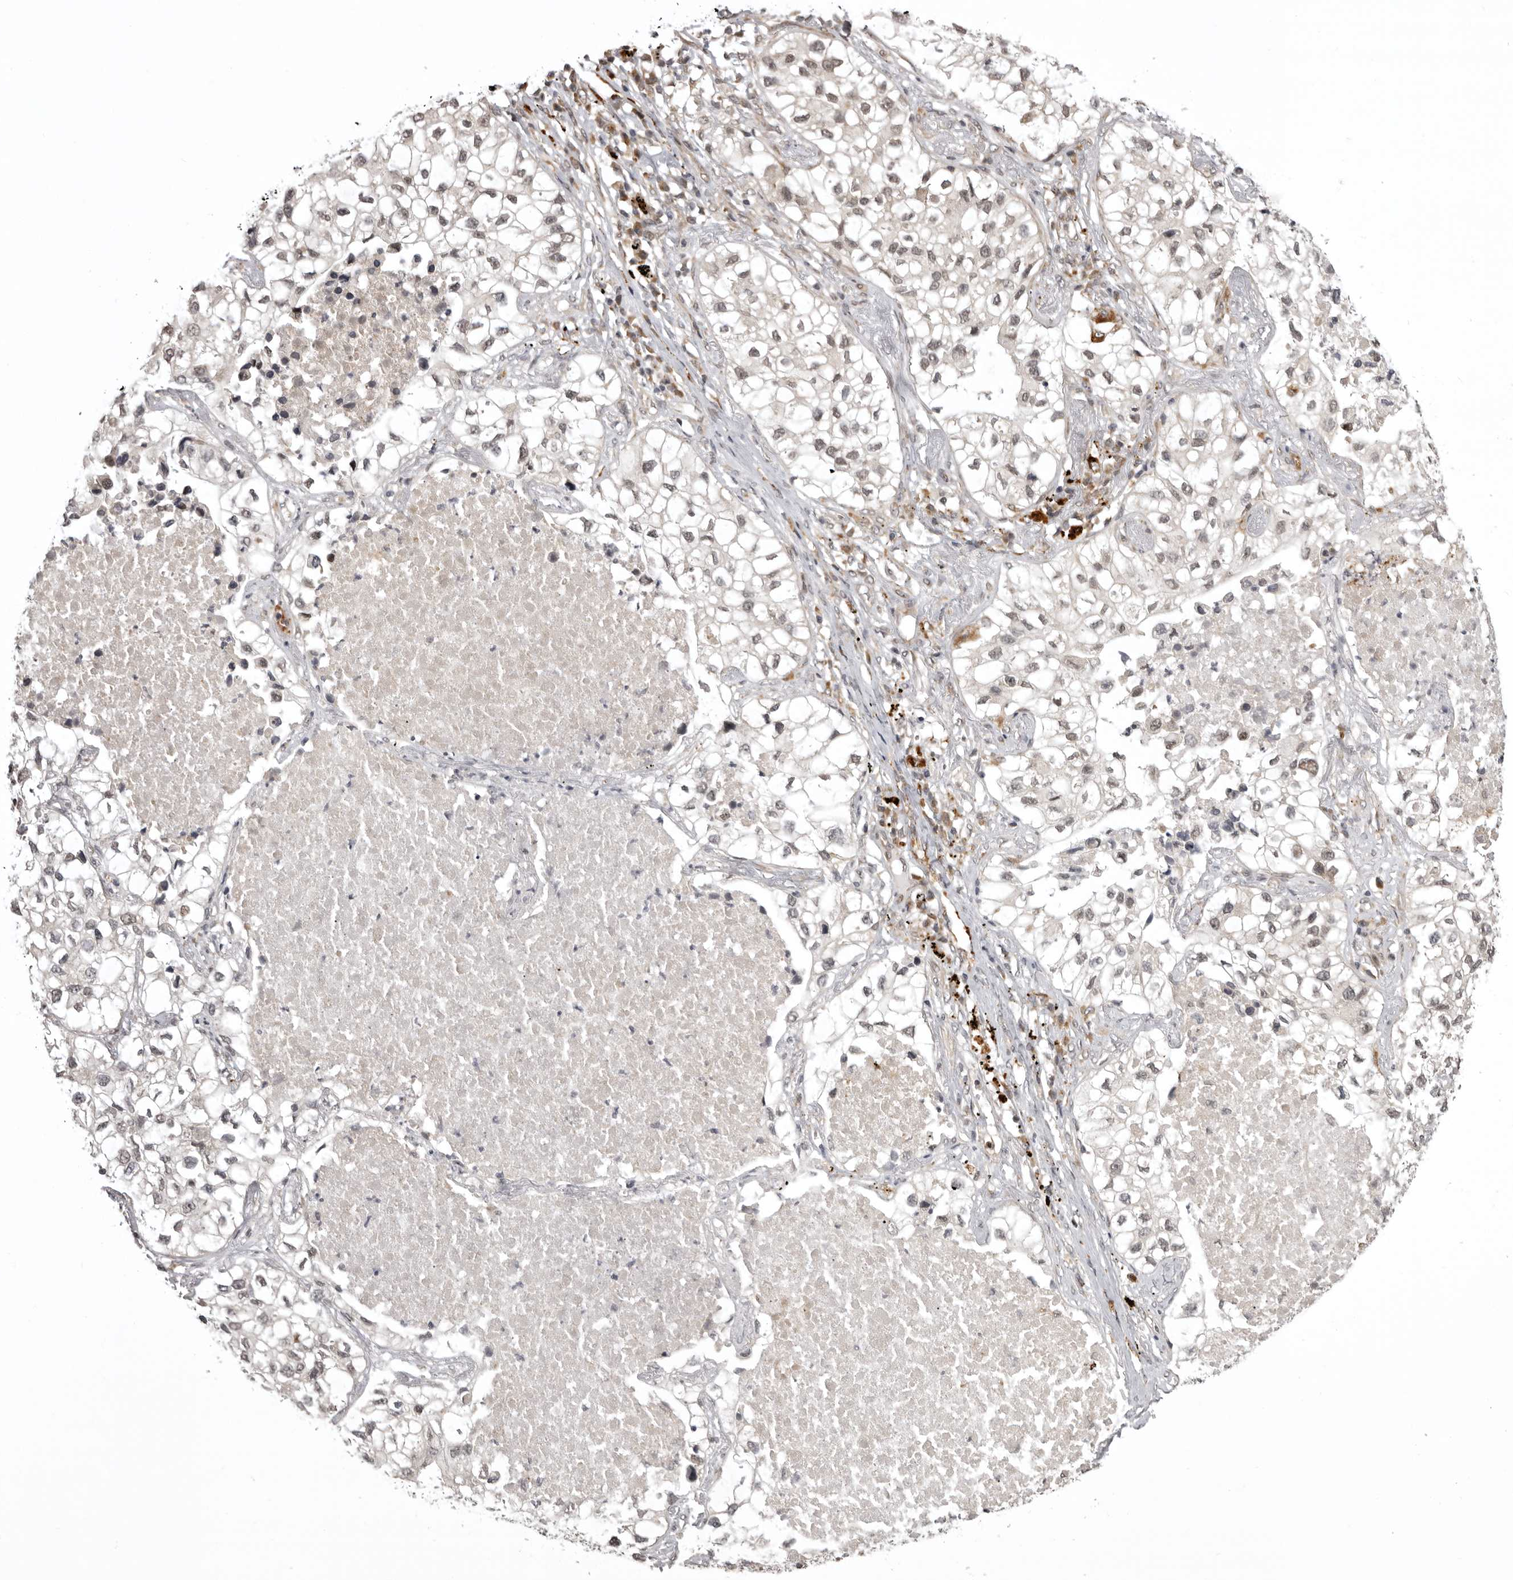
{"staining": {"intensity": "negative", "quantity": "none", "location": "none"}, "tissue": "lung cancer", "cell_type": "Tumor cells", "image_type": "cancer", "snomed": [{"axis": "morphology", "description": "Adenocarcinoma, NOS"}, {"axis": "topography", "description": "Lung"}], "caption": "Immunohistochemistry (IHC) image of human adenocarcinoma (lung) stained for a protein (brown), which reveals no positivity in tumor cells.", "gene": "C1orf109", "patient": {"sex": "male", "age": 63}}